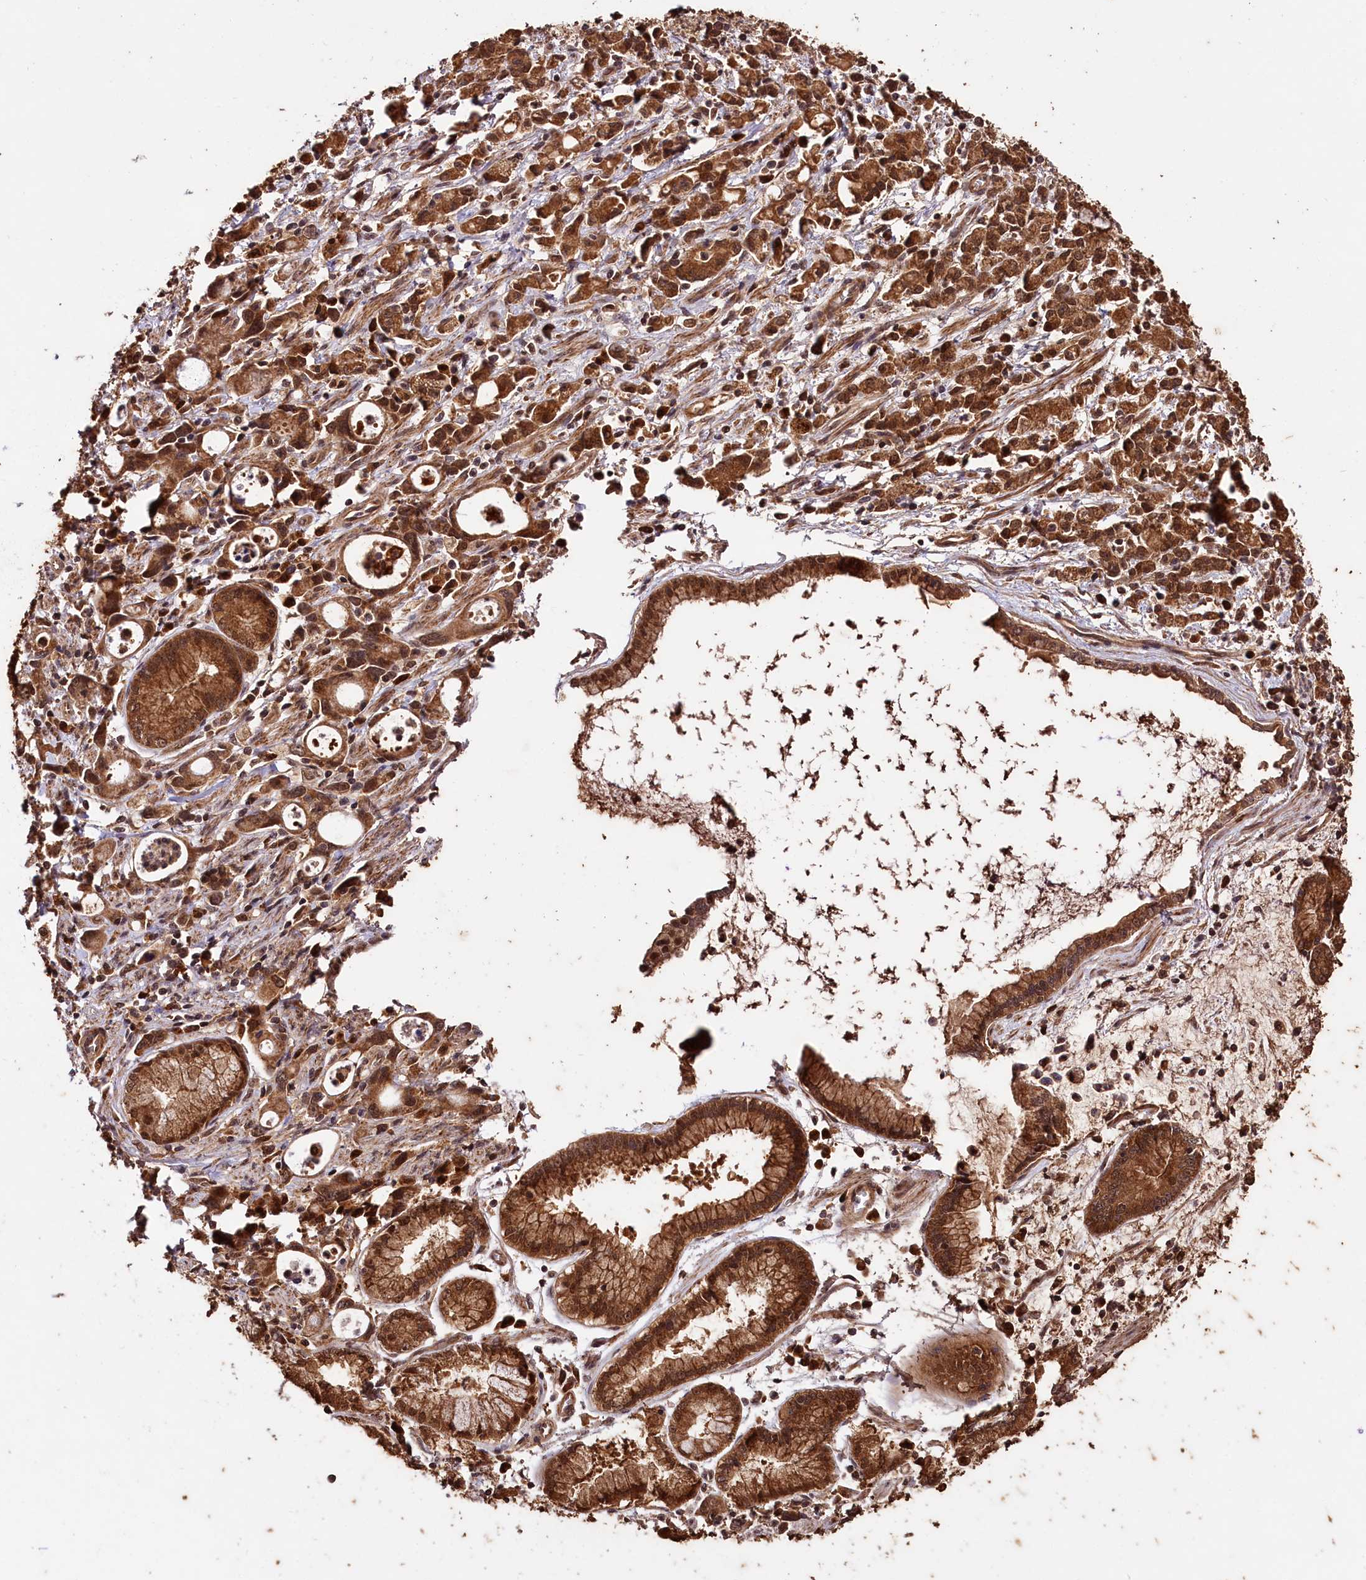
{"staining": {"intensity": "strong", "quantity": ">75%", "location": "cytoplasmic/membranous,nuclear"}, "tissue": "stomach cancer", "cell_type": "Tumor cells", "image_type": "cancer", "snomed": [{"axis": "morphology", "description": "Adenocarcinoma, NOS"}, {"axis": "topography", "description": "Stomach, lower"}], "caption": "IHC histopathology image of adenocarcinoma (stomach) stained for a protein (brown), which demonstrates high levels of strong cytoplasmic/membranous and nuclear positivity in approximately >75% of tumor cells.", "gene": "UBE3A", "patient": {"sex": "female", "age": 43}}